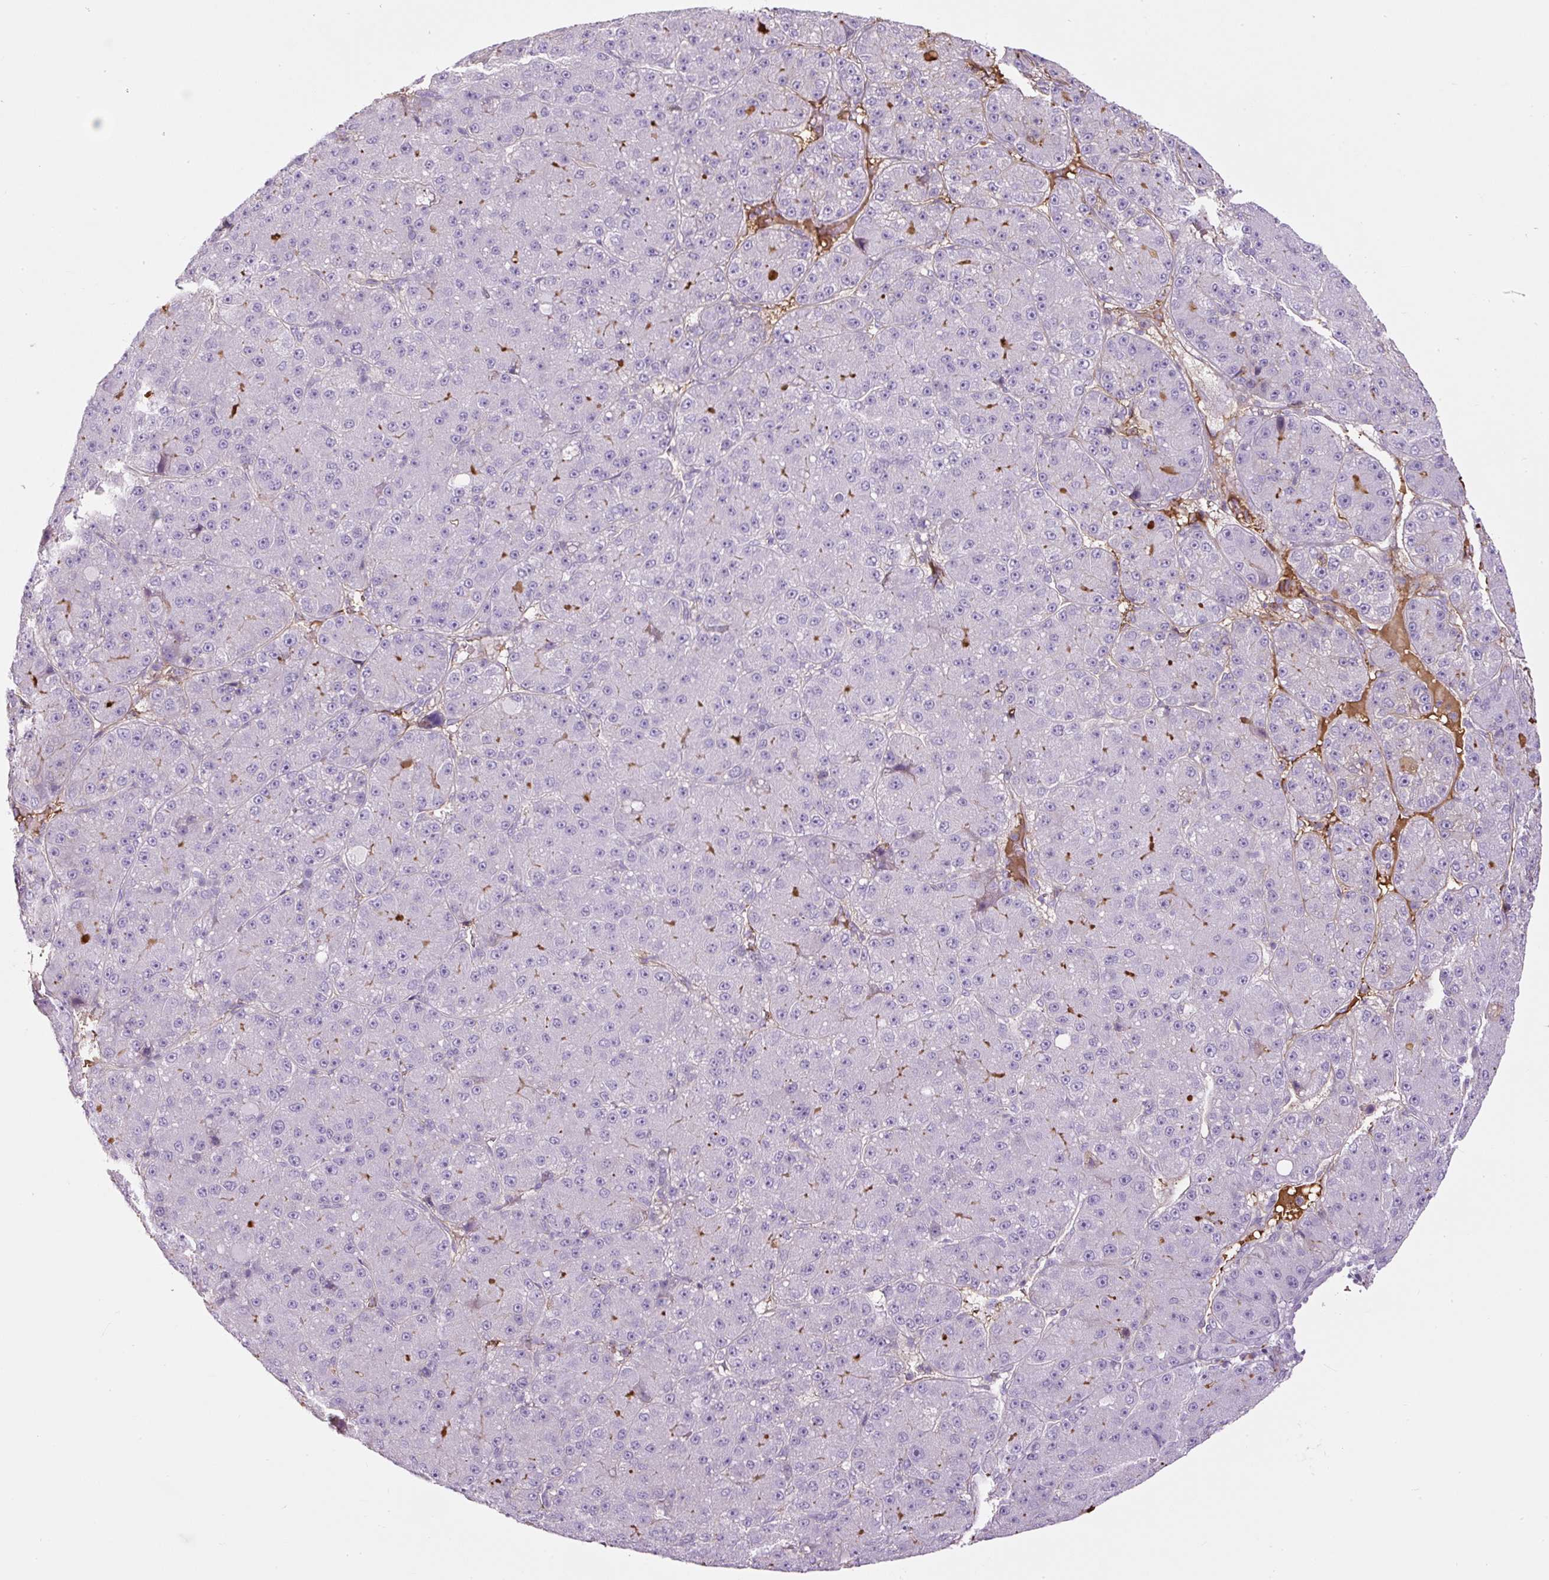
{"staining": {"intensity": "negative", "quantity": "none", "location": "none"}, "tissue": "liver cancer", "cell_type": "Tumor cells", "image_type": "cancer", "snomed": [{"axis": "morphology", "description": "Carcinoma, Hepatocellular, NOS"}, {"axis": "topography", "description": "Liver"}], "caption": "This is an immunohistochemistry (IHC) image of liver hepatocellular carcinoma. There is no staining in tumor cells.", "gene": "APOA1", "patient": {"sex": "male", "age": 67}}